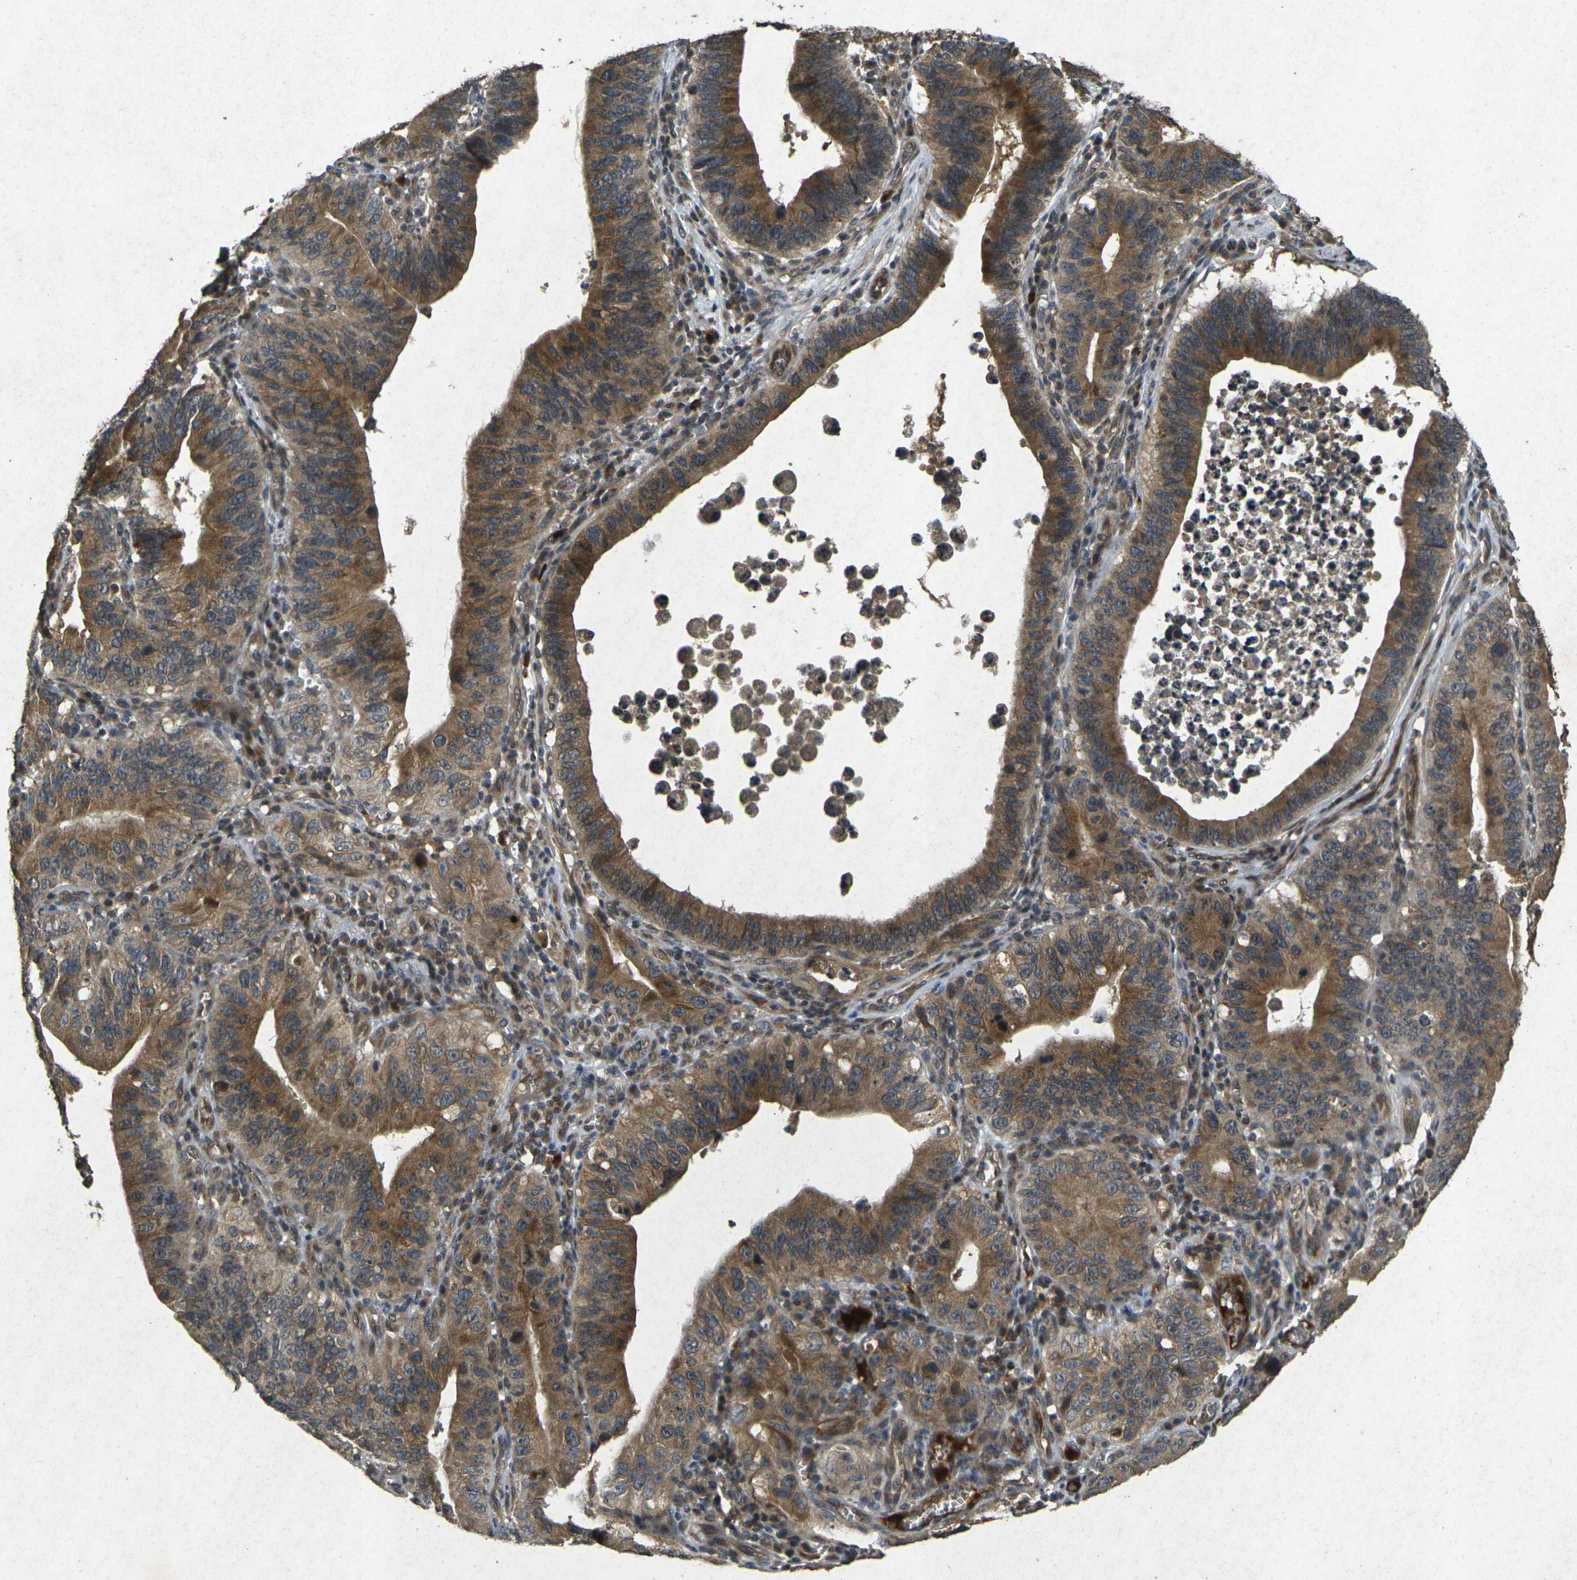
{"staining": {"intensity": "moderate", "quantity": ">75%", "location": "cytoplasmic/membranous"}, "tissue": "stomach cancer", "cell_type": "Tumor cells", "image_type": "cancer", "snomed": [{"axis": "morphology", "description": "Adenocarcinoma, NOS"}, {"axis": "topography", "description": "Stomach"}, {"axis": "topography", "description": "Gastric cardia"}], "caption": "DAB immunohistochemical staining of stomach cancer (adenocarcinoma) reveals moderate cytoplasmic/membranous protein positivity in approximately >75% of tumor cells. (brown staining indicates protein expression, while blue staining denotes nuclei).", "gene": "RGMA", "patient": {"sex": "male", "age": 59}}